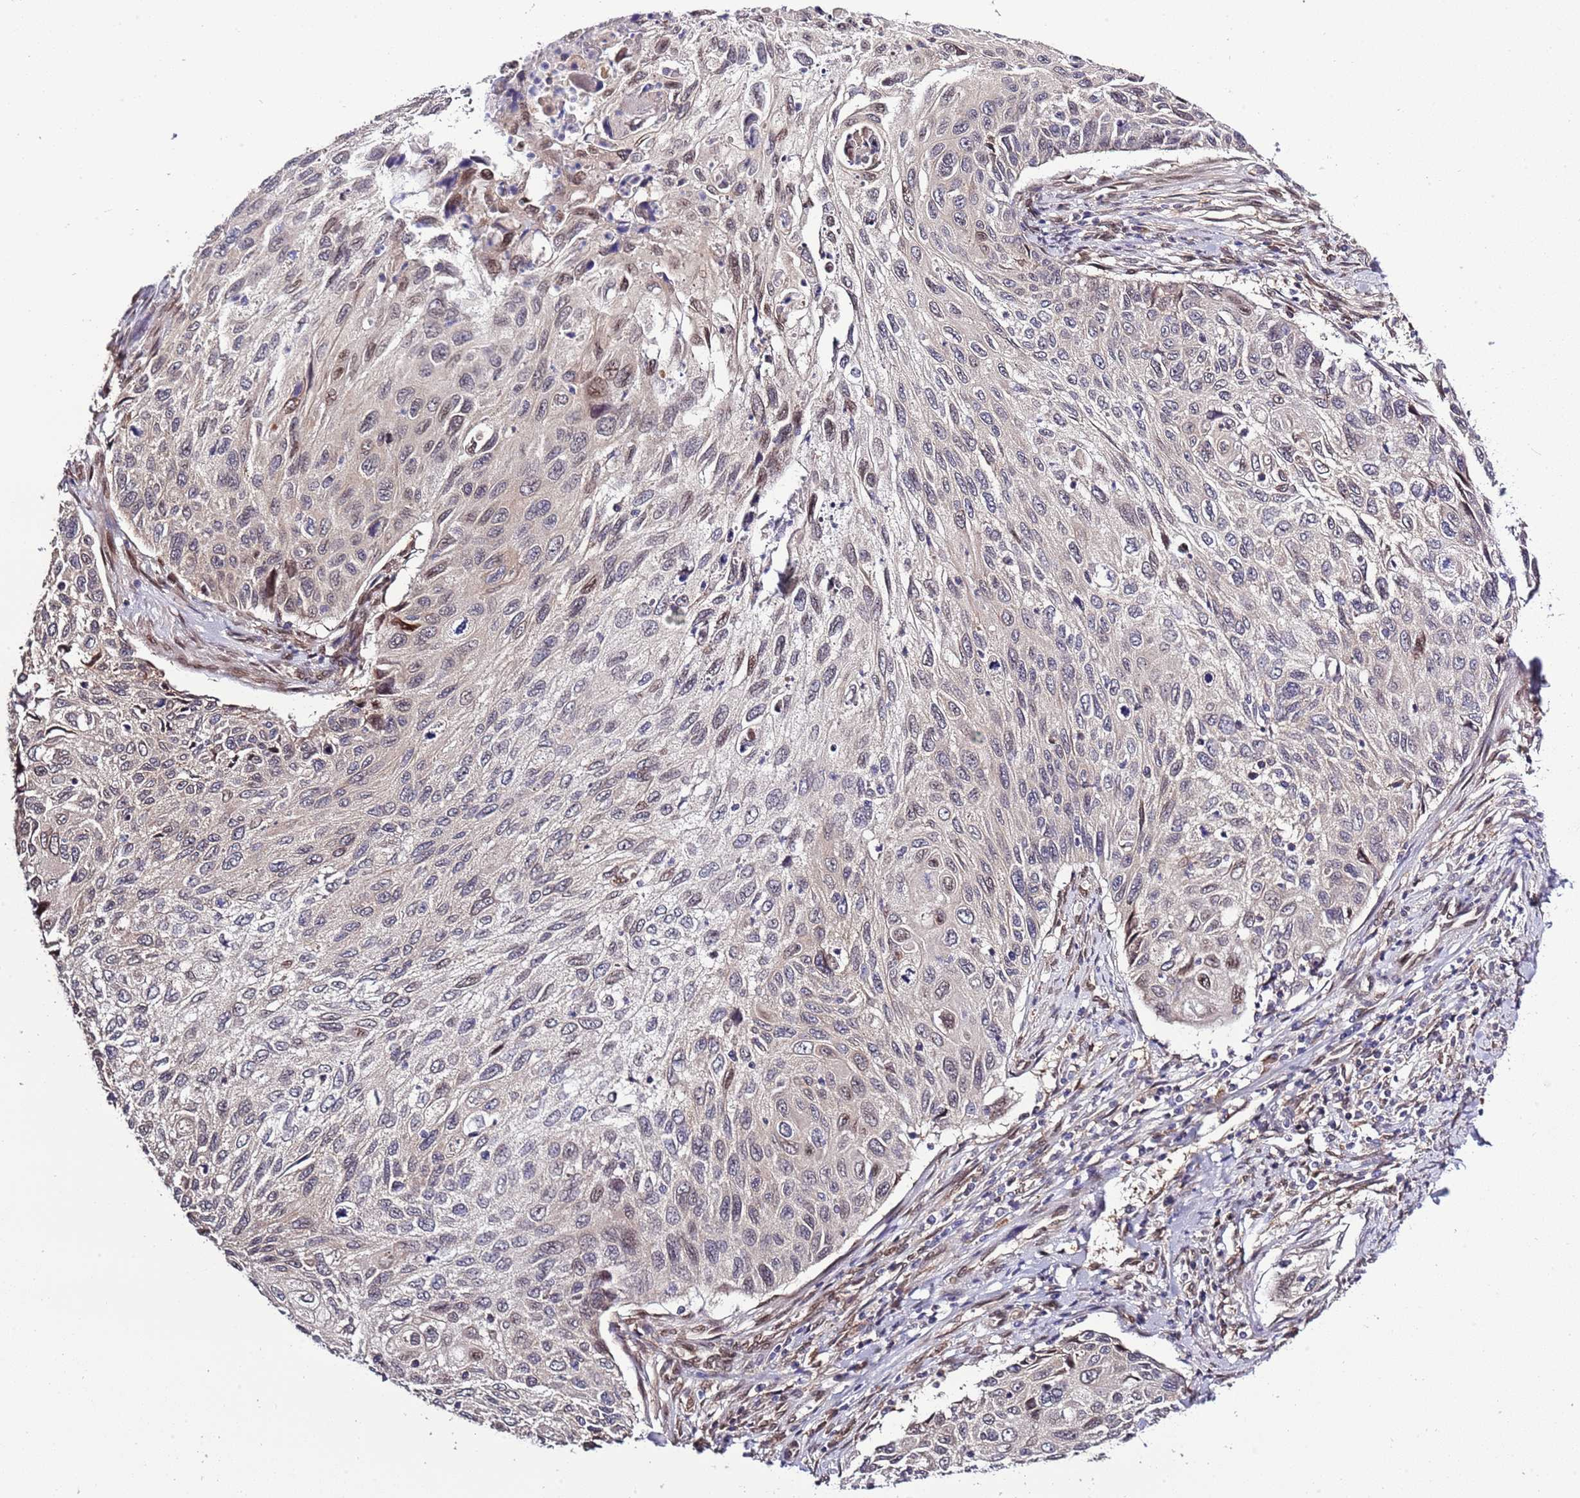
{"staining": {"intensity": "negative", "quantity": "none", "location": "none"}, "tissue": "cervical cancer", "cell_type": "Tumor cells", "image_type": "cancer", "snomed": [{"axis": "morphology", "description": "Squamous cell carcinoma, NOS"}, {"axis": "topography", "description": "Cervix"}], "caption": "DAB (3,3'-diaminobenzidine) immunohistochemical staining of cervical cancer demonstrates no significant expression in tumor cells.", "gene": "ZNF665", "patient": {"sex": "female", "age": 70}}